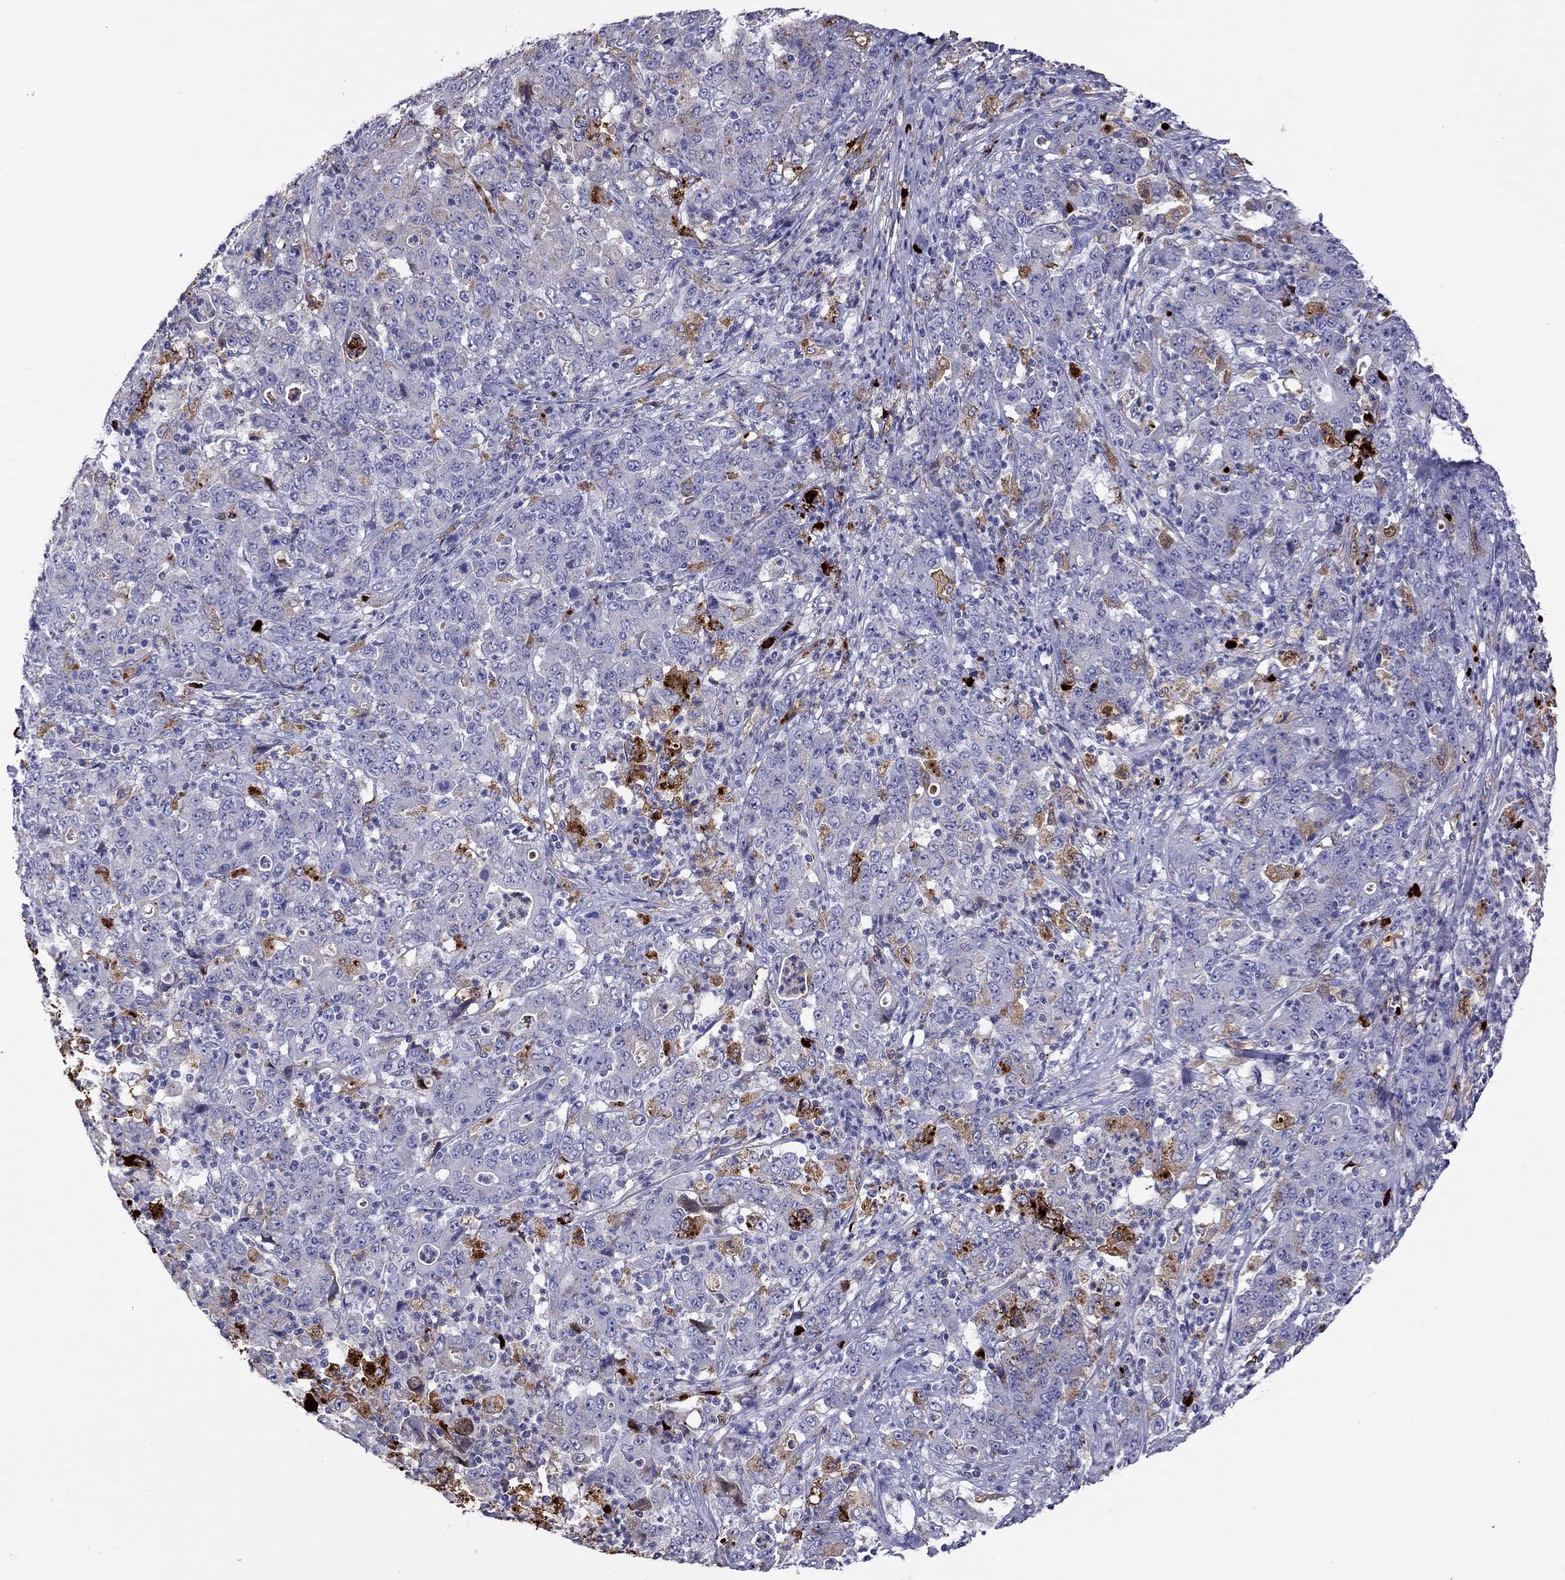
{"staining": {"intensity": "moderate", "quantity": "<25%", "location": "cytoplasmic/membranous"}, "tissue": "stomach cancer", "cell_type": "Tumor cells", "image_type": "cancer", "snomed": [{"axis": "morphology", "description": "Adenocarcinoma, NOS"}, {"axis": "topography", "description": "Stomach, lower"}], "caption": "Immunohistochemical staining of human stomach cancer displays moderate cytoplasmic/membranous protein positivity in about <25% of tumor cells. (DAB IHC with brightfield microscopy, high magnification).", "gene": "SERPINA3", "patient": {"sex": "female", "age": 71}}